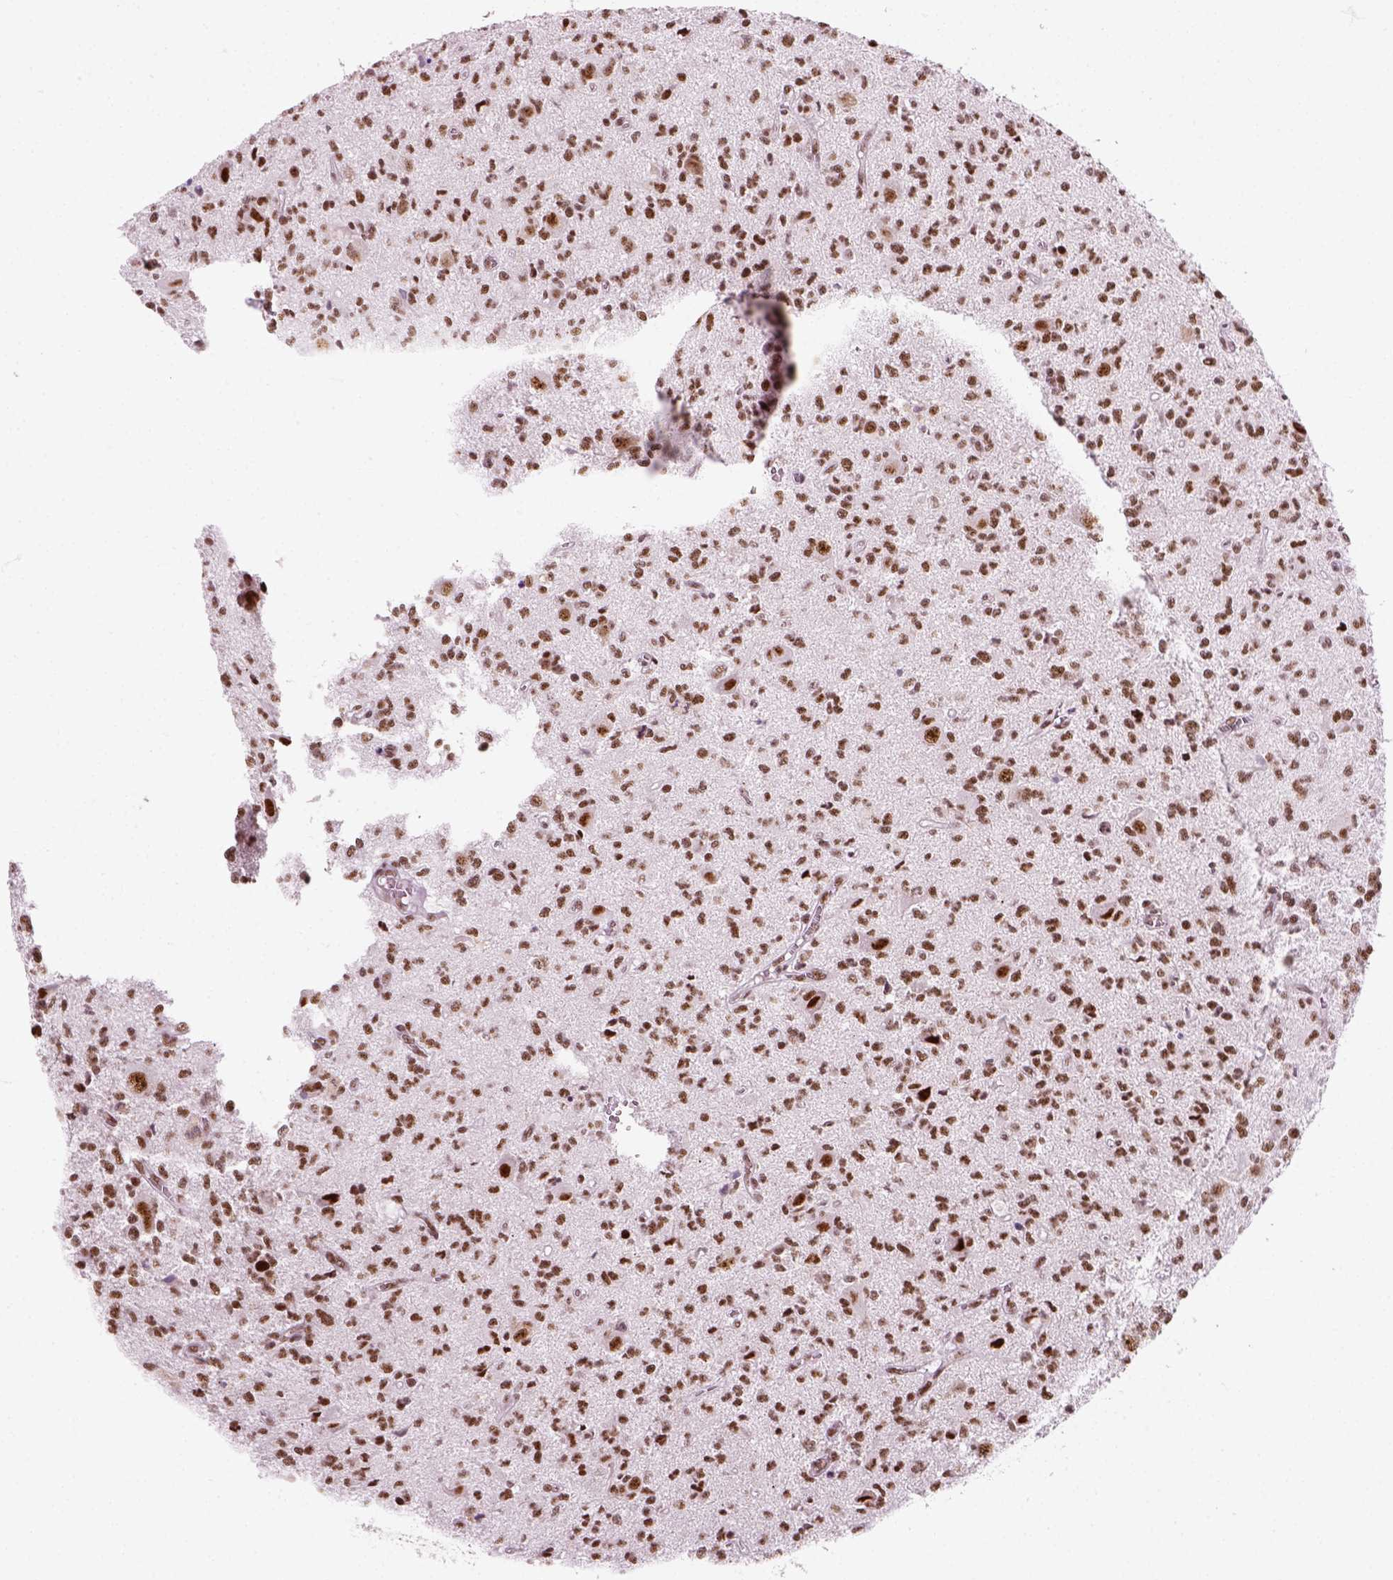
{"staining": {"intensity": "moderate", "quantity": ">75%", "location": "nuclear"}, "tissue": "glioma", "cell_type": "Tumor cells", "image_type": "cancer", "snomed": [{"axis": "morphology", "description": "Glioma, malignant, Low grade"}, {"axis": "topography", "description": "Brain"}], "caption": "About >75% of tumor cells in human glioma reveal moderate nuclear protein expression as visualized by brown immunohistochemical staining.", "gene": "GTF2F1", "patient": {"sex": "male", "age": 64}}